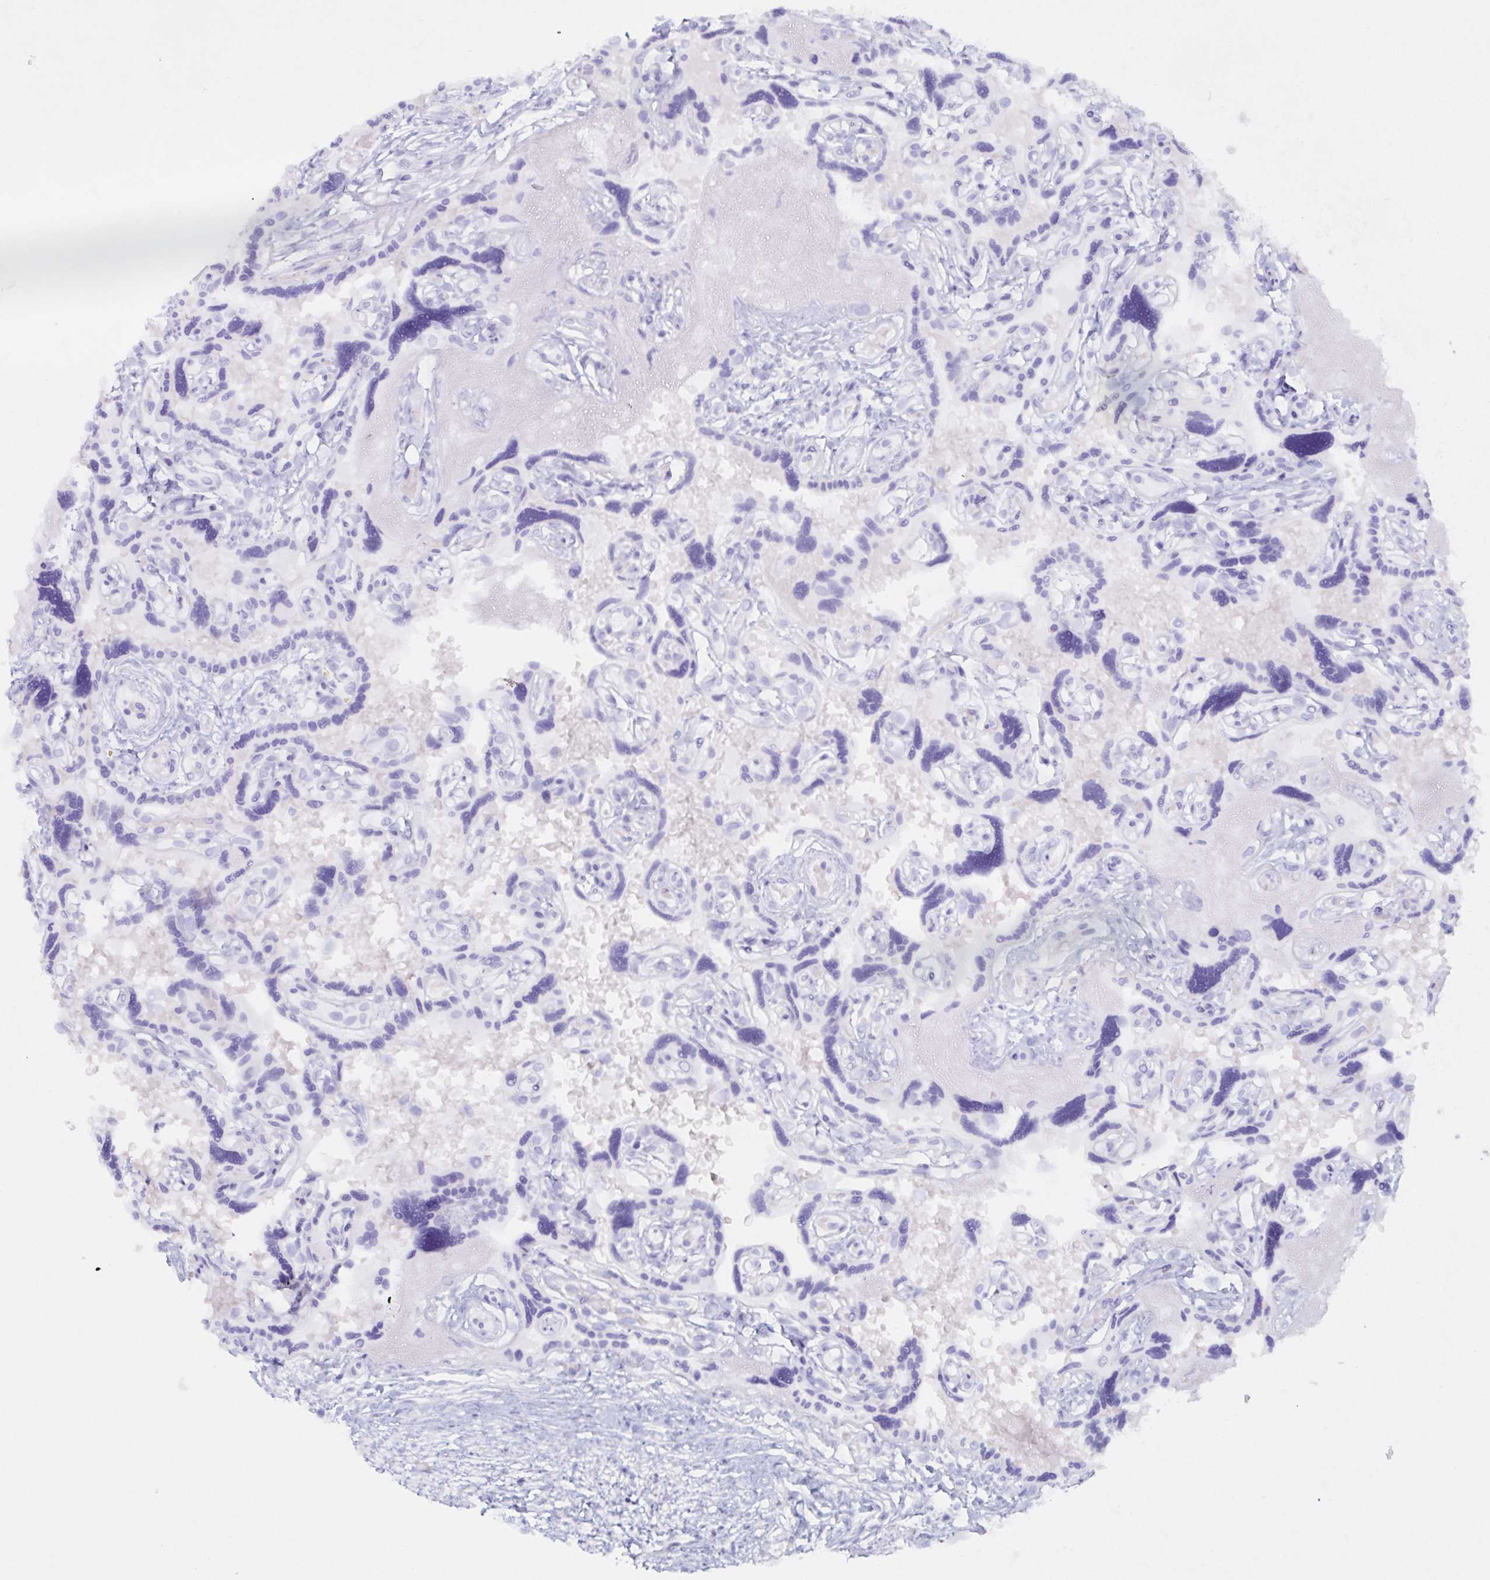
{"staining": {"intensity": "negative", "quantity": "none", "location": "none"}, "tissue": "placenta", "cell_type": "Trophoblastic cells", "image_type": "normal", "snomed": [{"axis": "morphology", "description": "Normal tissue, NOS"}, {"axis": "topography", "description": "Placenta"}], "caption": "High magnification brightfield microscopy of benign placenta stained with DAB (brown) and counterstained with hematoxylin (blue): trophoblastic cells show no significant staining. (DAB IHC with hematoxylin counter stain).", "gene": "POU2F3", "patient": {"sex": "female", "age": 32}}